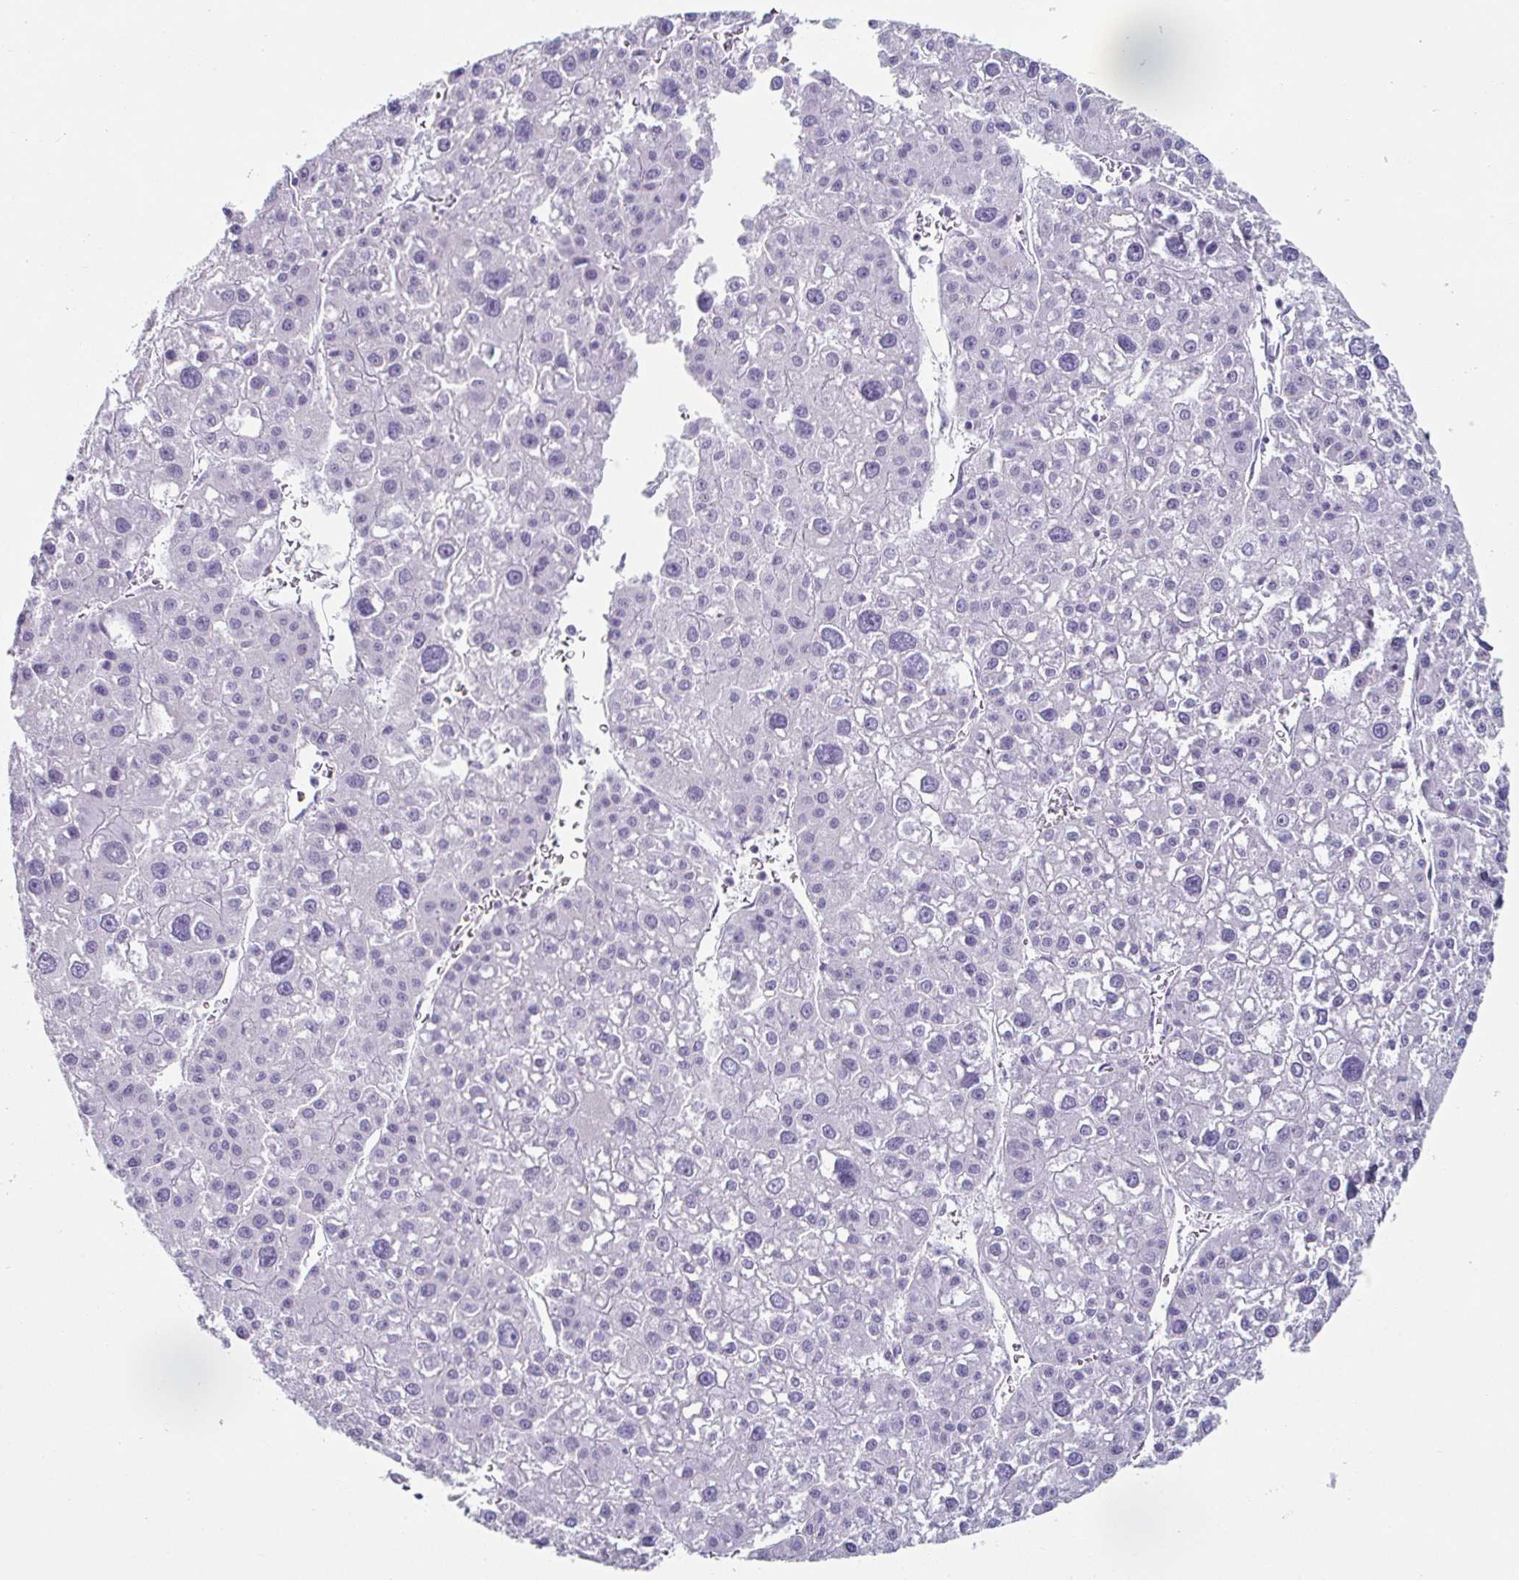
{"staining": {"intensity": "negative", "quantity": "none", "location": "none"}, "tissue": "liver cancer", "cell_type": "Tumor cells", "image_type": "cancer", "snomed": [{"axis": "morphology", "description": "Carcinoma, Hepatocellular, NOS"}, {"axis": "topography", "description": "Liver"}], "caption": "A high-resolution histopathology image shows immunohistochemistry (IHC) staining of liver hepatocellular carcinoma, which demonstrates no significant positivity in tumor cells.", "gene": "CREG2", "patient": {"sex": "male", "age": 73}}